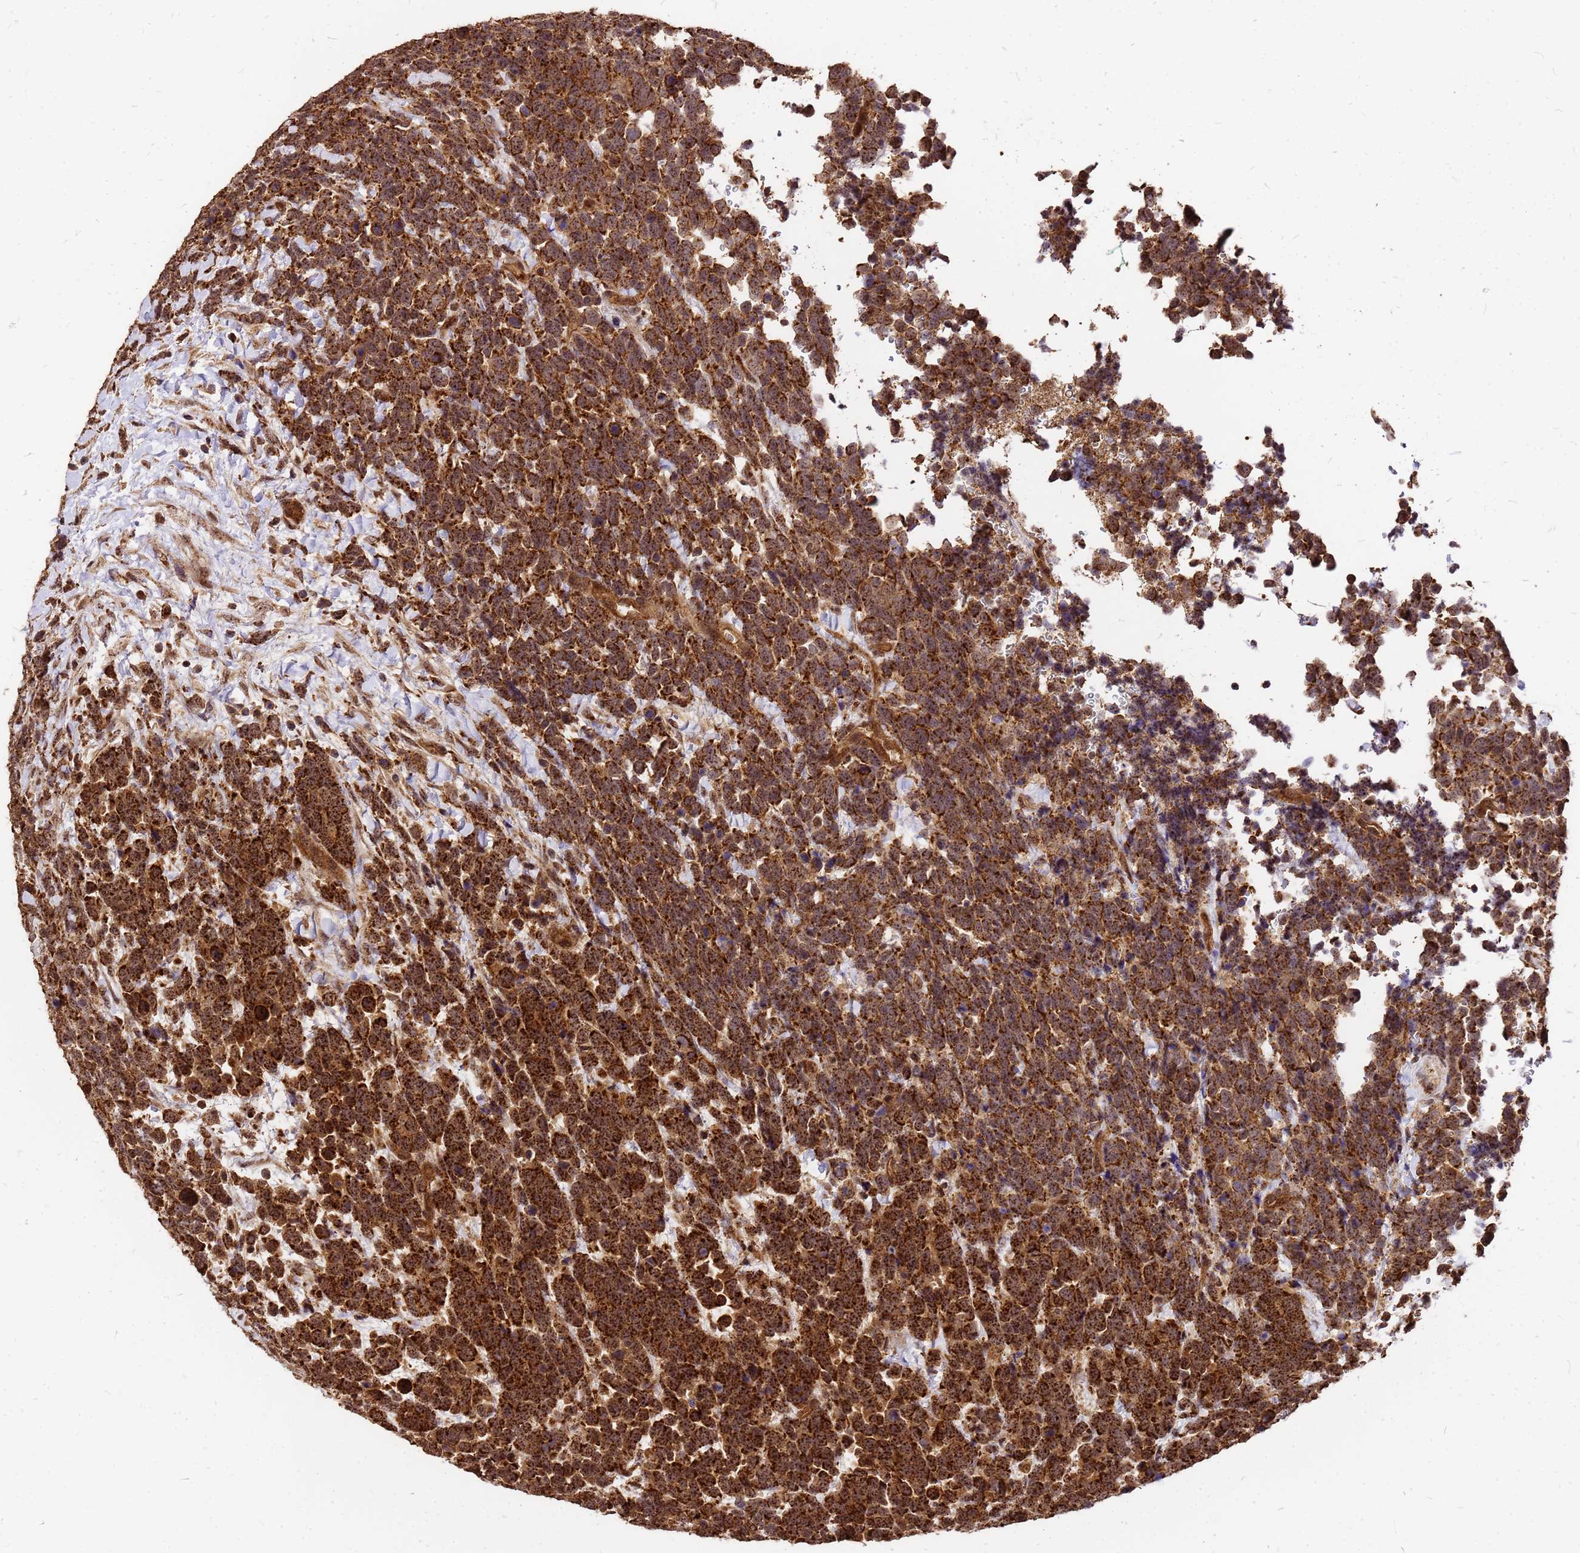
{"staining": {"intensity": "strong", "quantity": ">75%", "location": "cytoplasmic/membranous"}, "tissue": "urothelial cancer", "cell_type": "Tumor cells", "image_type": "cancer", "snomed": [{"axis": "morphology", "description": "Urothelial carcinoma, High grade"}, {"axis": "topography", "description": "Urinary bladder"}], "caption": "Human urothelial cancer stained with a protein marker displays strong staining in tumor cells.", "gene": "GPATCH8", "patient": {"sex": "female", "age": 82}}